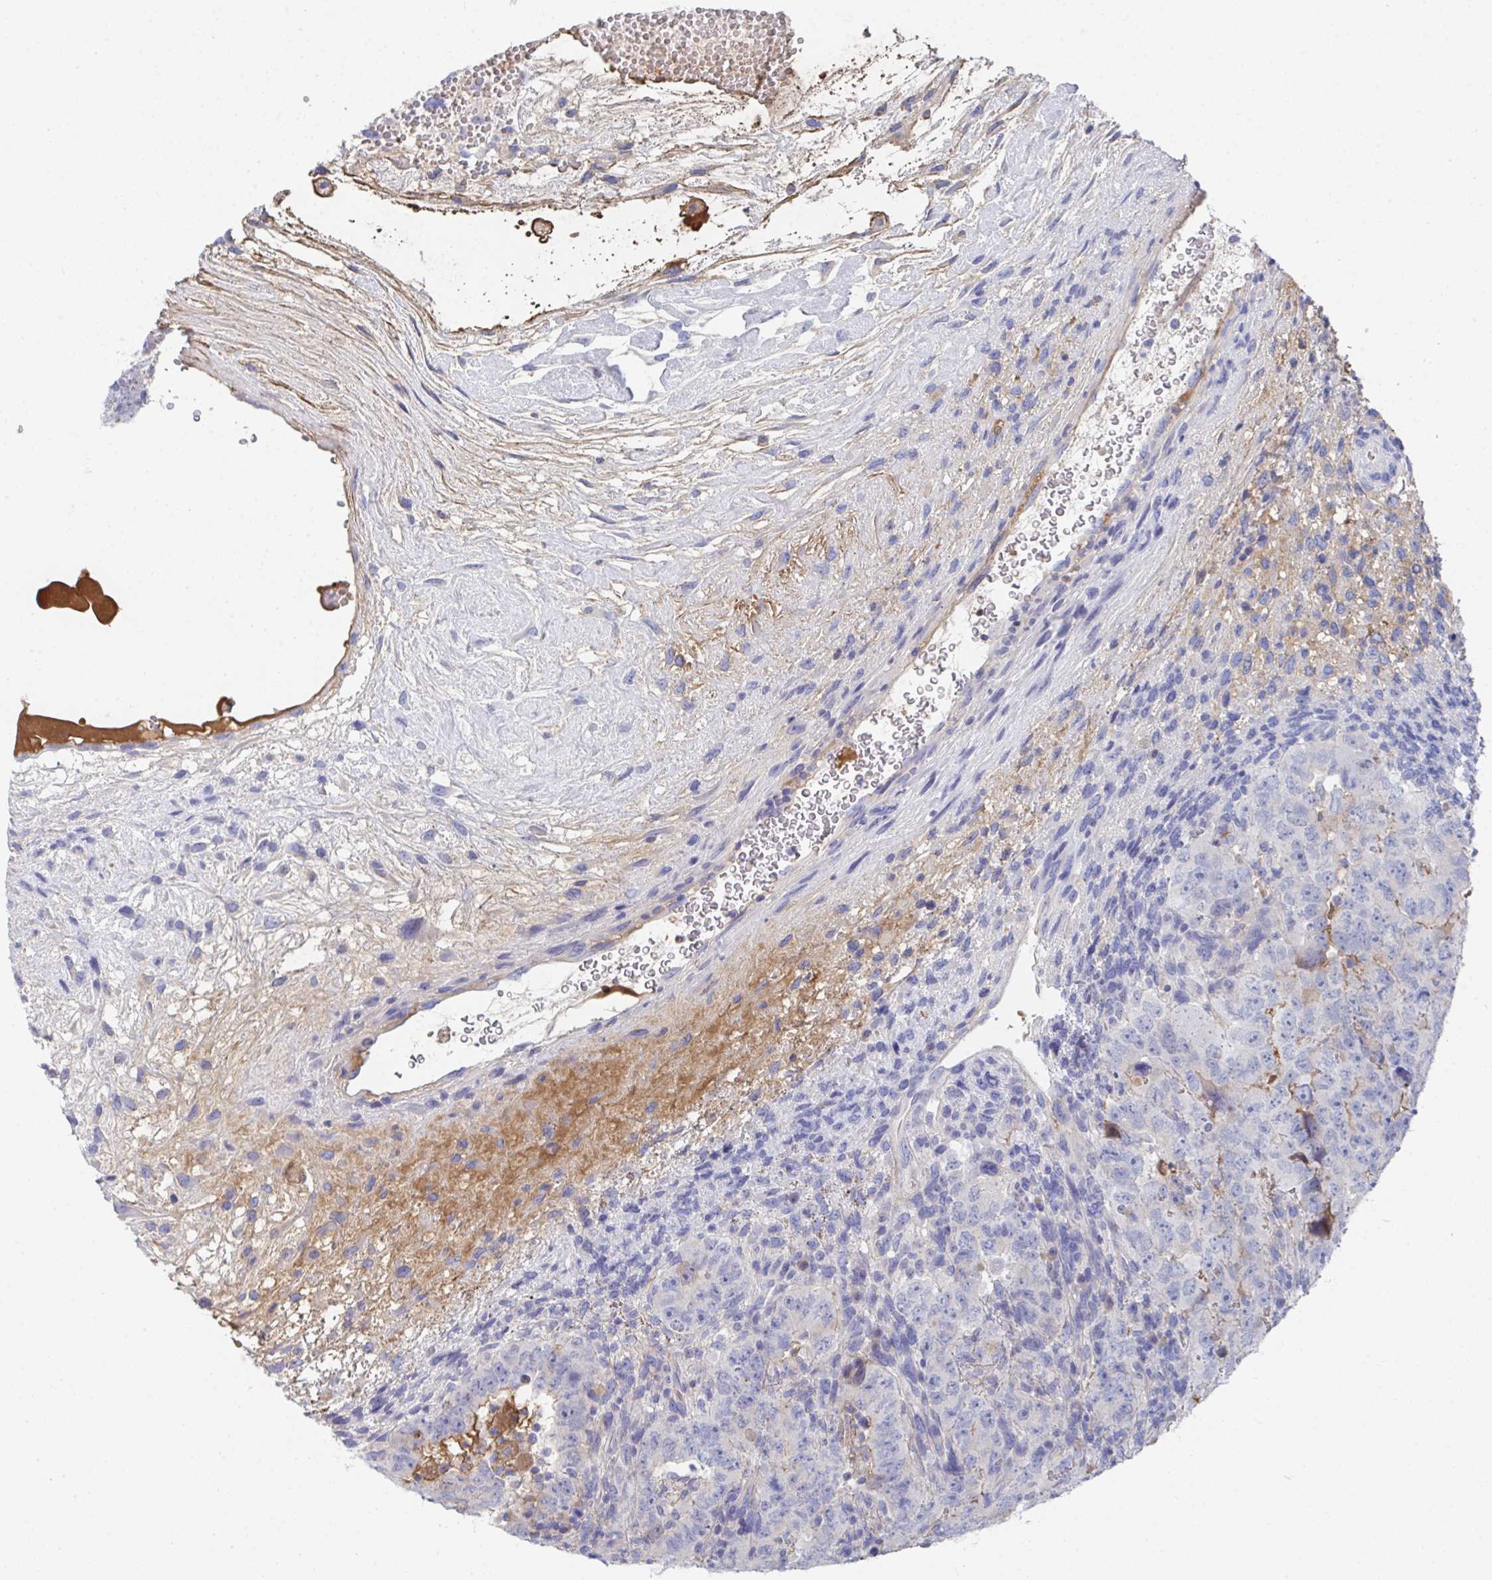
{"staining": {"intensity": "negative", "quantity": "none", "location": "none"}, "tissue": "testis cancer", "cell_type": "Tumor cells", "image_type": "cancer", "snomed": [{"axis": "morphology", "description": "Carcinoma, Embryonal, NOS"}, {"axis": "topography", "description": "Testis"}], "caption": "Immunohistochemistry image of testis cancer (embryonal carcinoma) stained for a protein (brown), which shows no staining in tumor cells.", "gene": "TNFAIP6", "patient": {"sex": "male", "age": 24}}